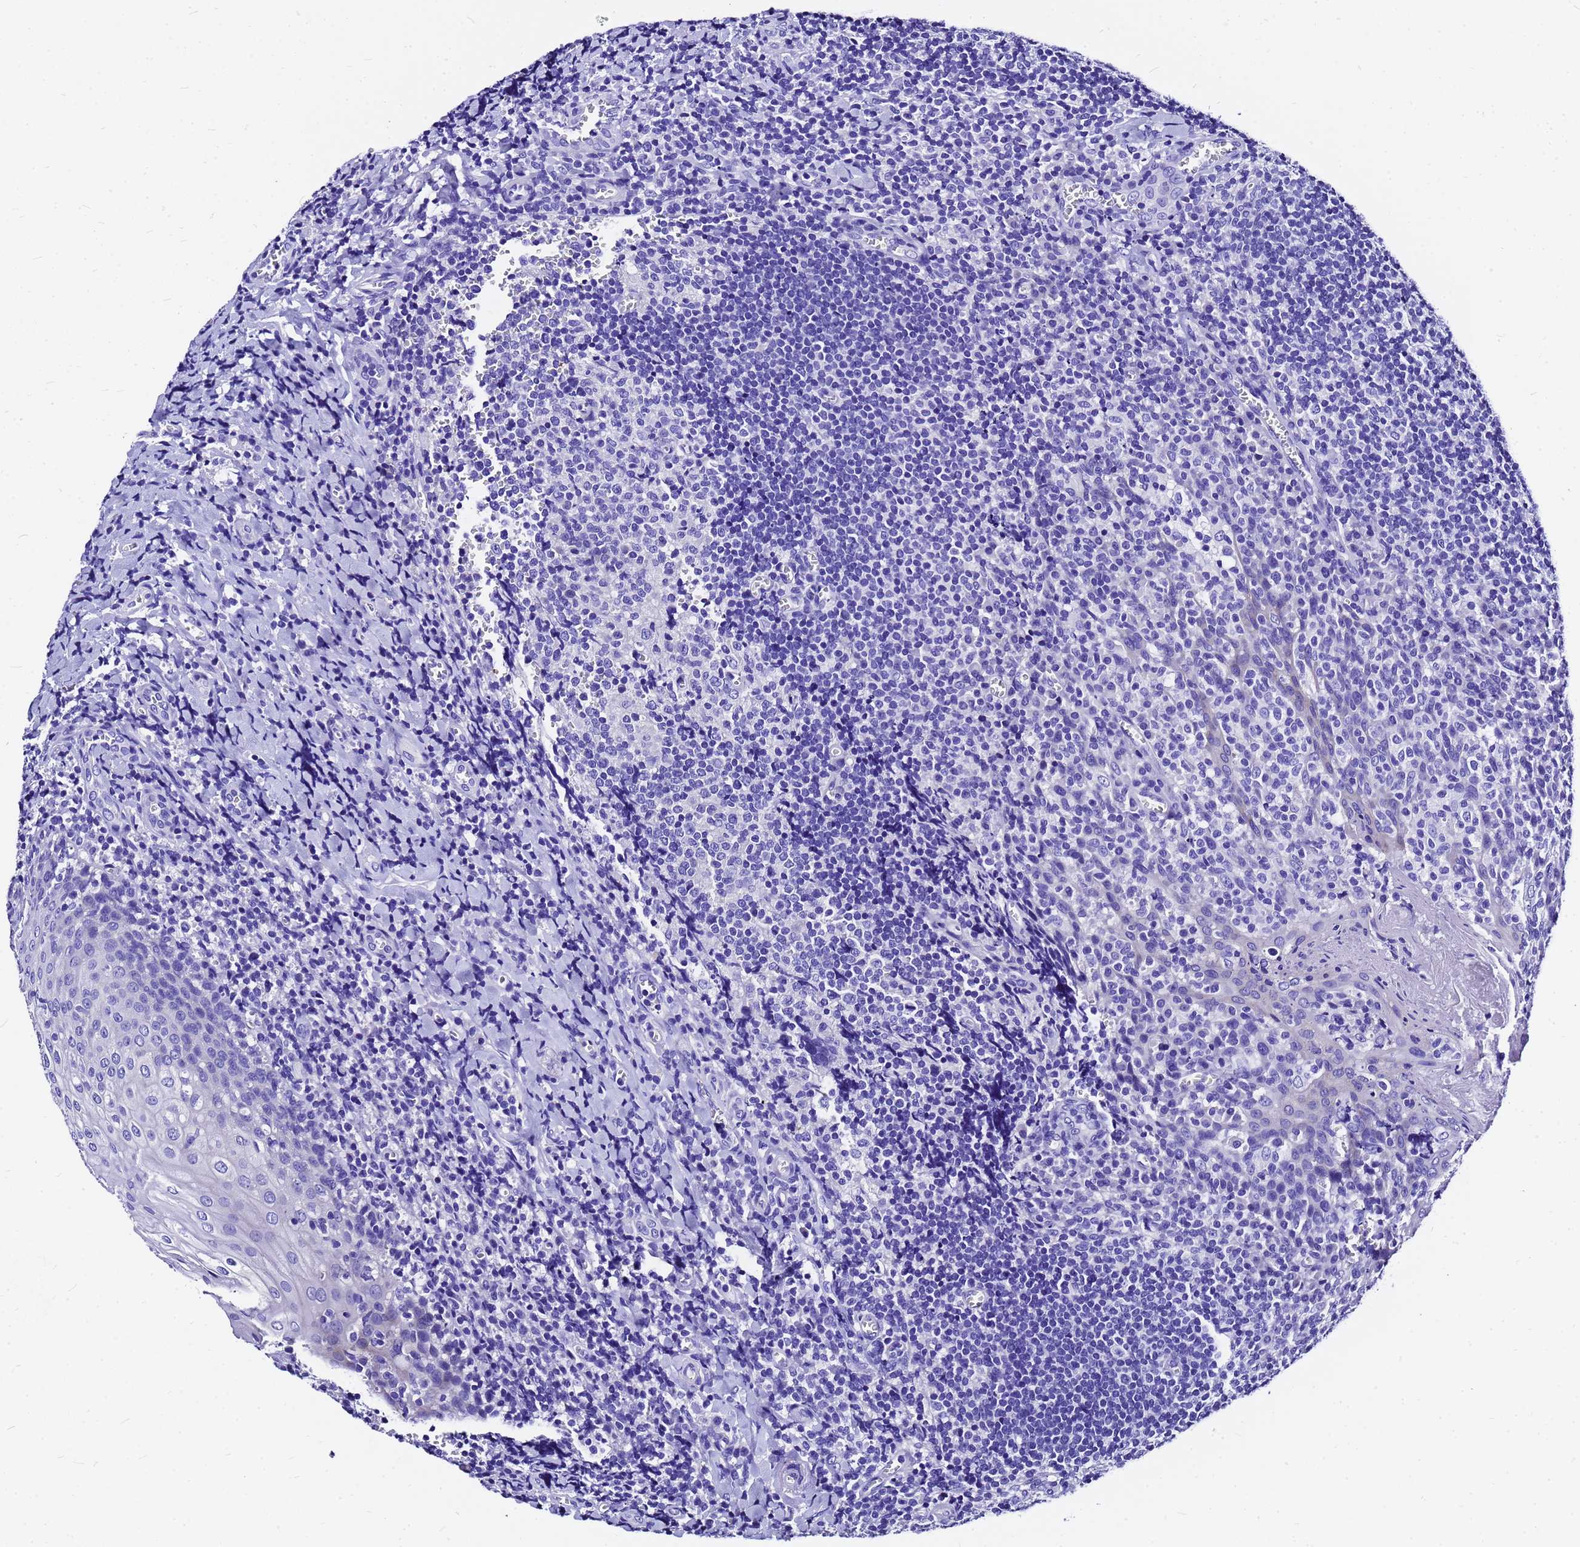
{"staining": {"intensity": "negative", "quantity": "none", "location": "none"}, "tissue": "tonsil", "cell_type": "Germinal center cells", "image_type": "normal", "snomed": [{"axis": "morphology", "description": "Normal tissue, NOS"}, {"axis": "topography", "description": "Tonsil"}], "caption": "Germinal center cells show no significant protein positivity in normal tonsil. The staining was performed using DAB to visualize the protein expression in brown, while the nuclei were stained in blue with hematoxylin (Magnification: 20x).", "gene": "HERC4", "patient": {"sex": "male", "age": 27}}